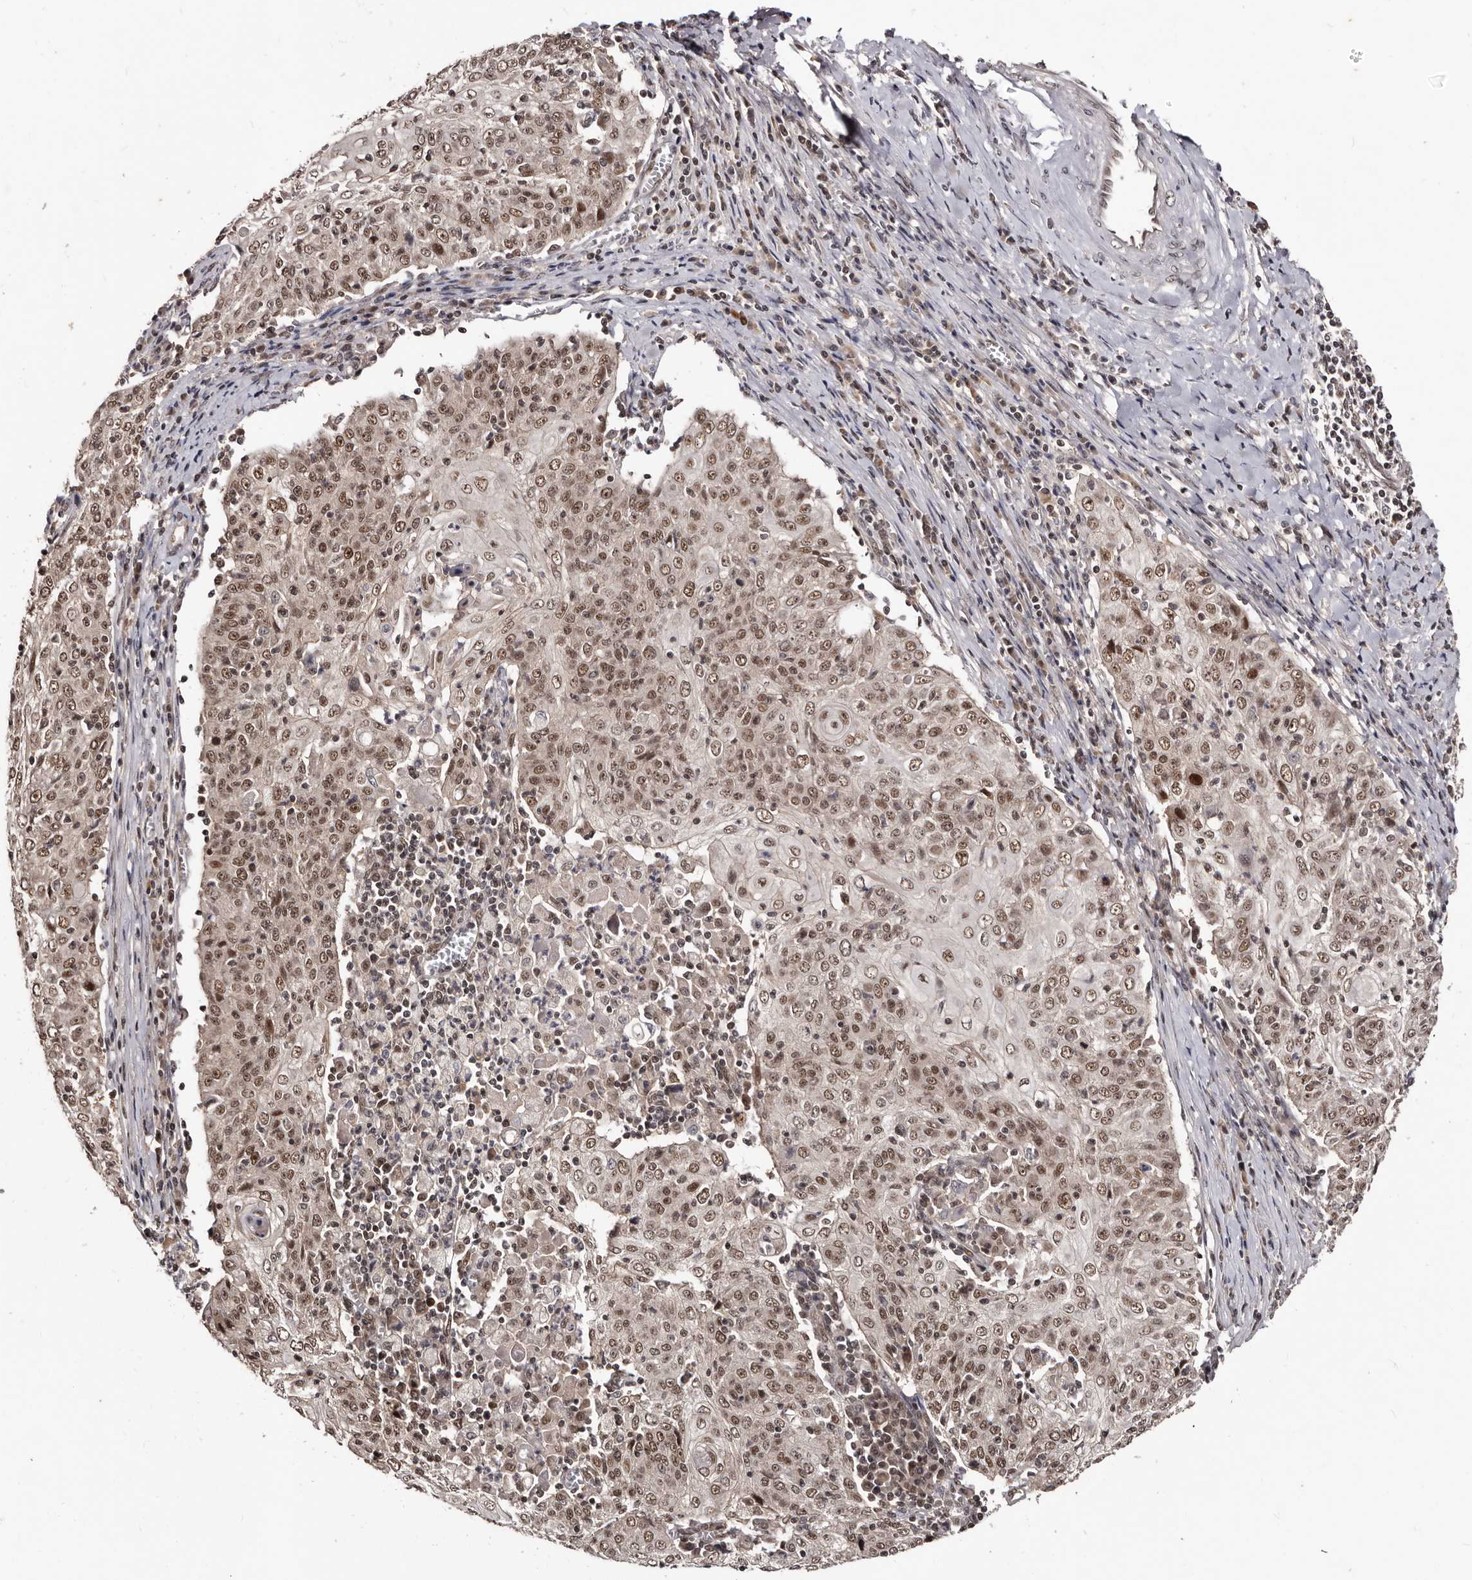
{"staining": {"intensity": "moderate", "quantity": ">75%", "location": "nuclear"}, "tissue": "cervical cancer", "cell_type": "Tumor cells", "image_type": "cancer", "snomed": [{"axis": "morphology", "description": "Squamous cell carcinoma, NOS"}, {"axis": "topography", "description": "Cervix"}], "caption": "The immunohistochemical stain labels moderate nuclear staining in tumor cells of cervical squamous cell carcinoma tissue.", "gene": "TBC1D22B", "patient": {"sex": "female", "age": 48}}